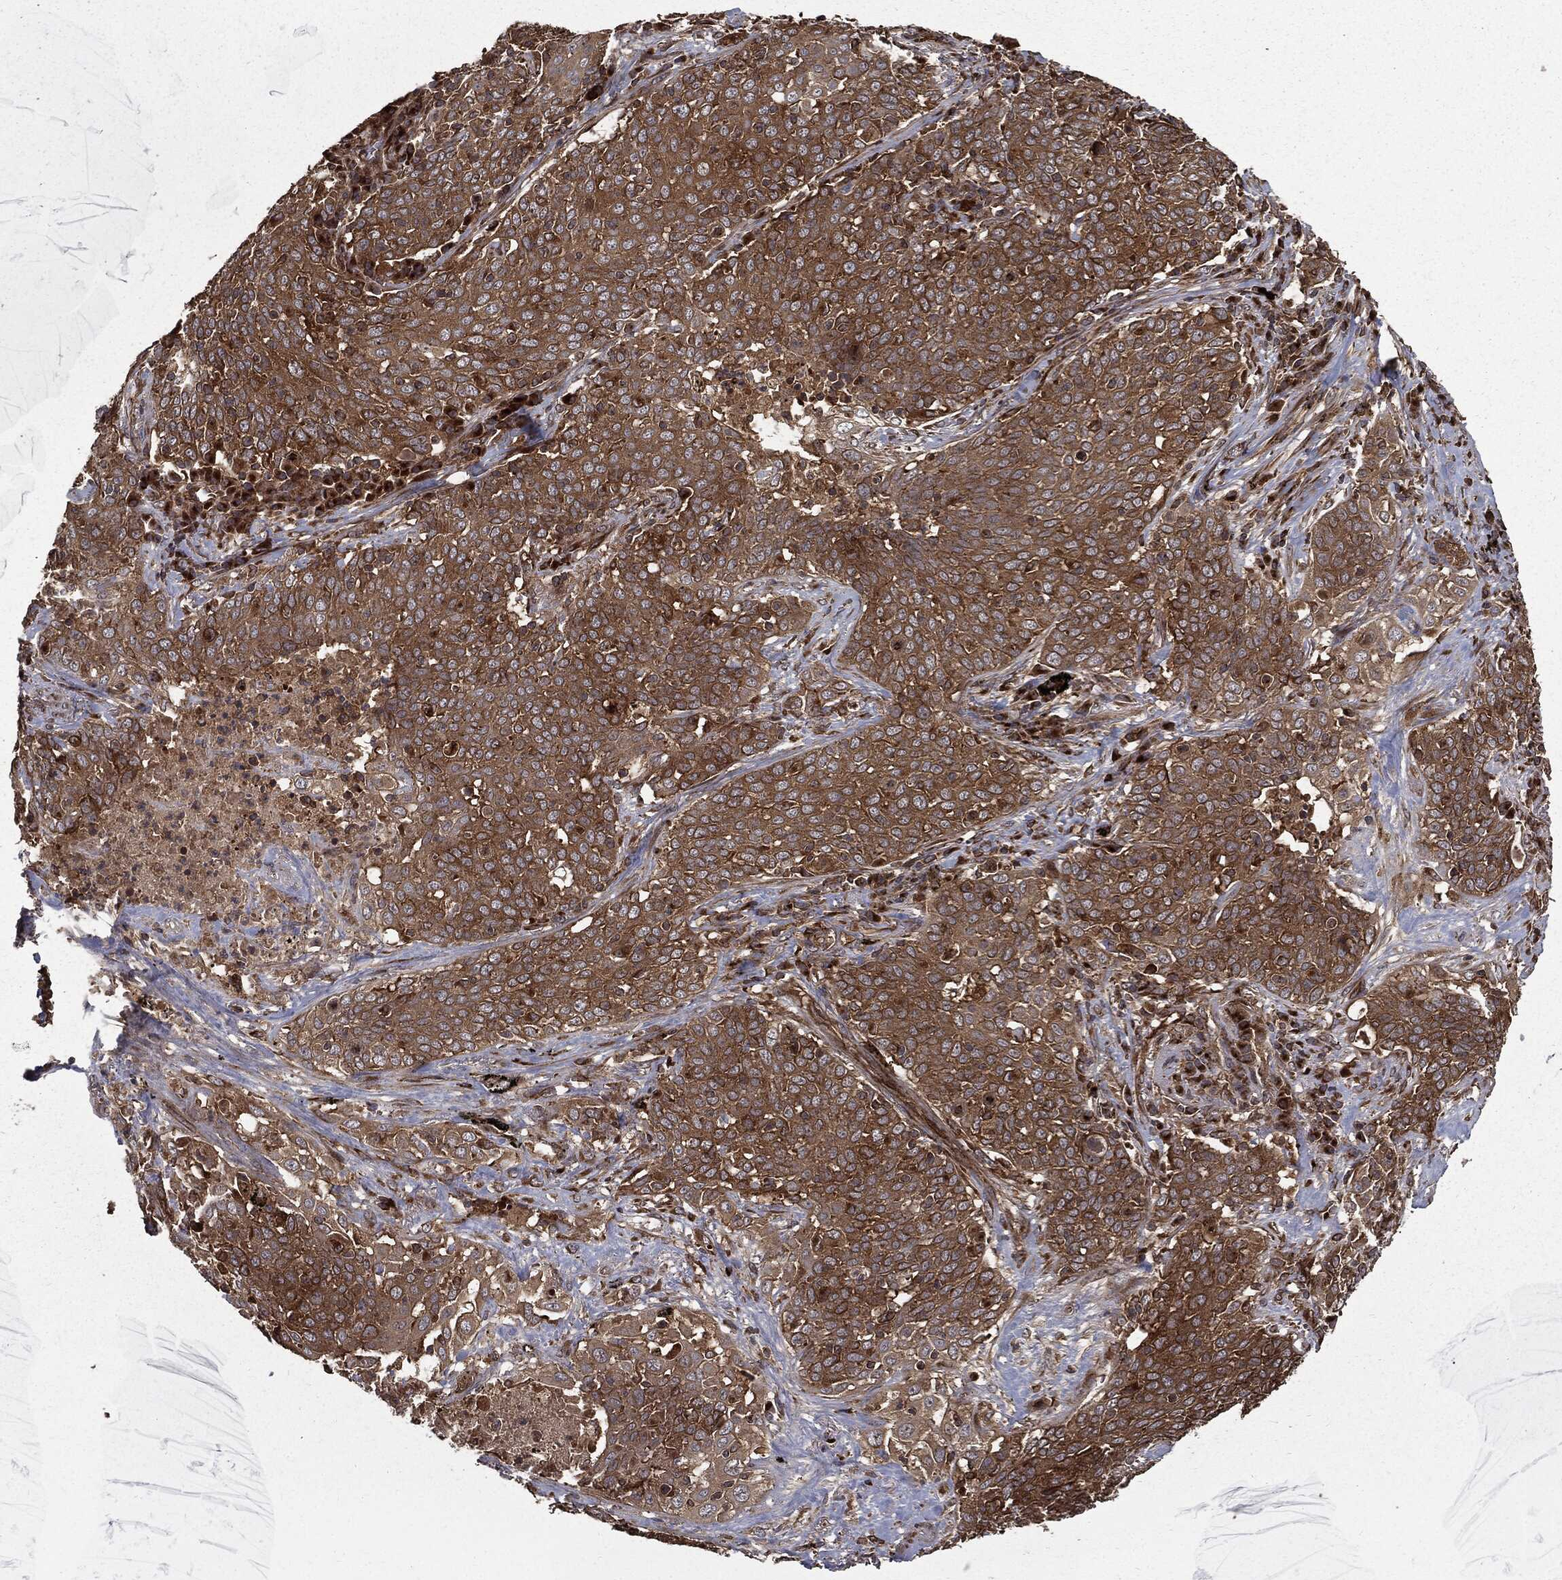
{"staining": {"intensity": "moderate", "quantity": ">75%", "location": "cytoplasmic/membranous"}, "tissue": "lung cancer", "cell_type": "Tumor cells", "image_type": "cancer", "snomed": [{"axis": "morphology", "description": "Squamous cell carcinoma, NOS"}, {"axis": "topography", "description": "Lung"}], "caption": "Protein expression analysis of lung cancer (squamous cell carcinoma) demonstrates moderate cytoplasmic/membranous expression in about >75% of tumor cells.", "gene": "HTT", "patient": {"sex": "male", "age": 82}}